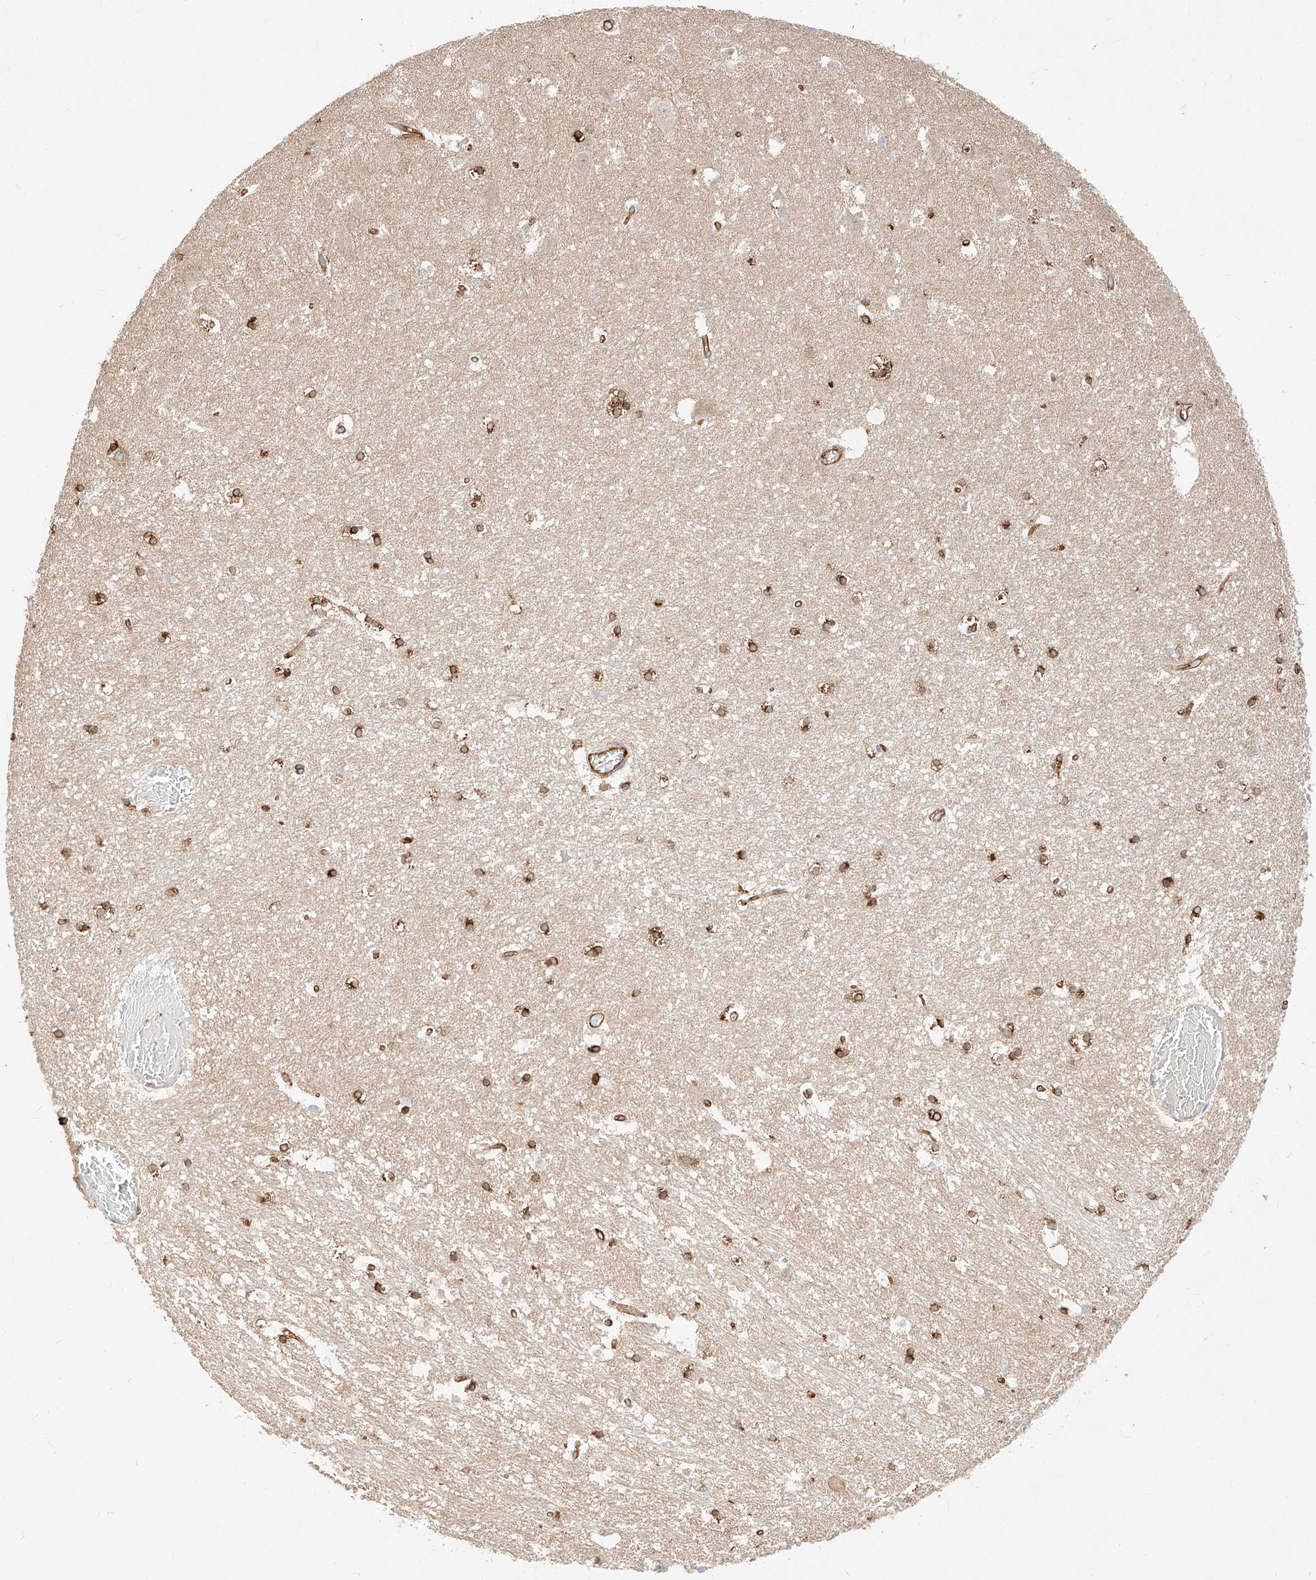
{"staining": {"intensity": "strong", "quantity": "<25%", "location": "cytoplasmic/membranous"}, "tissue": "hippocampus", "cell_type": "Glial cells", "image_type": "normal", "snomed": [{"axis": "morphology", "description": "Normal tissue, NOS"}, {"axis": "topography", "description": "Hippocampus"}], "caption": "Hippocampus was stained to show a protein in brown. There is medium levels of strong cytoplasmic/membranous expression in approximately <25% of glial cells. The staining is performed using DAB brown chromogen to label protein expression. The nuclei are counter-stained blue using hematoxylin.", "gene": "CSGALNACT2", "patient": {"sex": "female", "age": 52}}